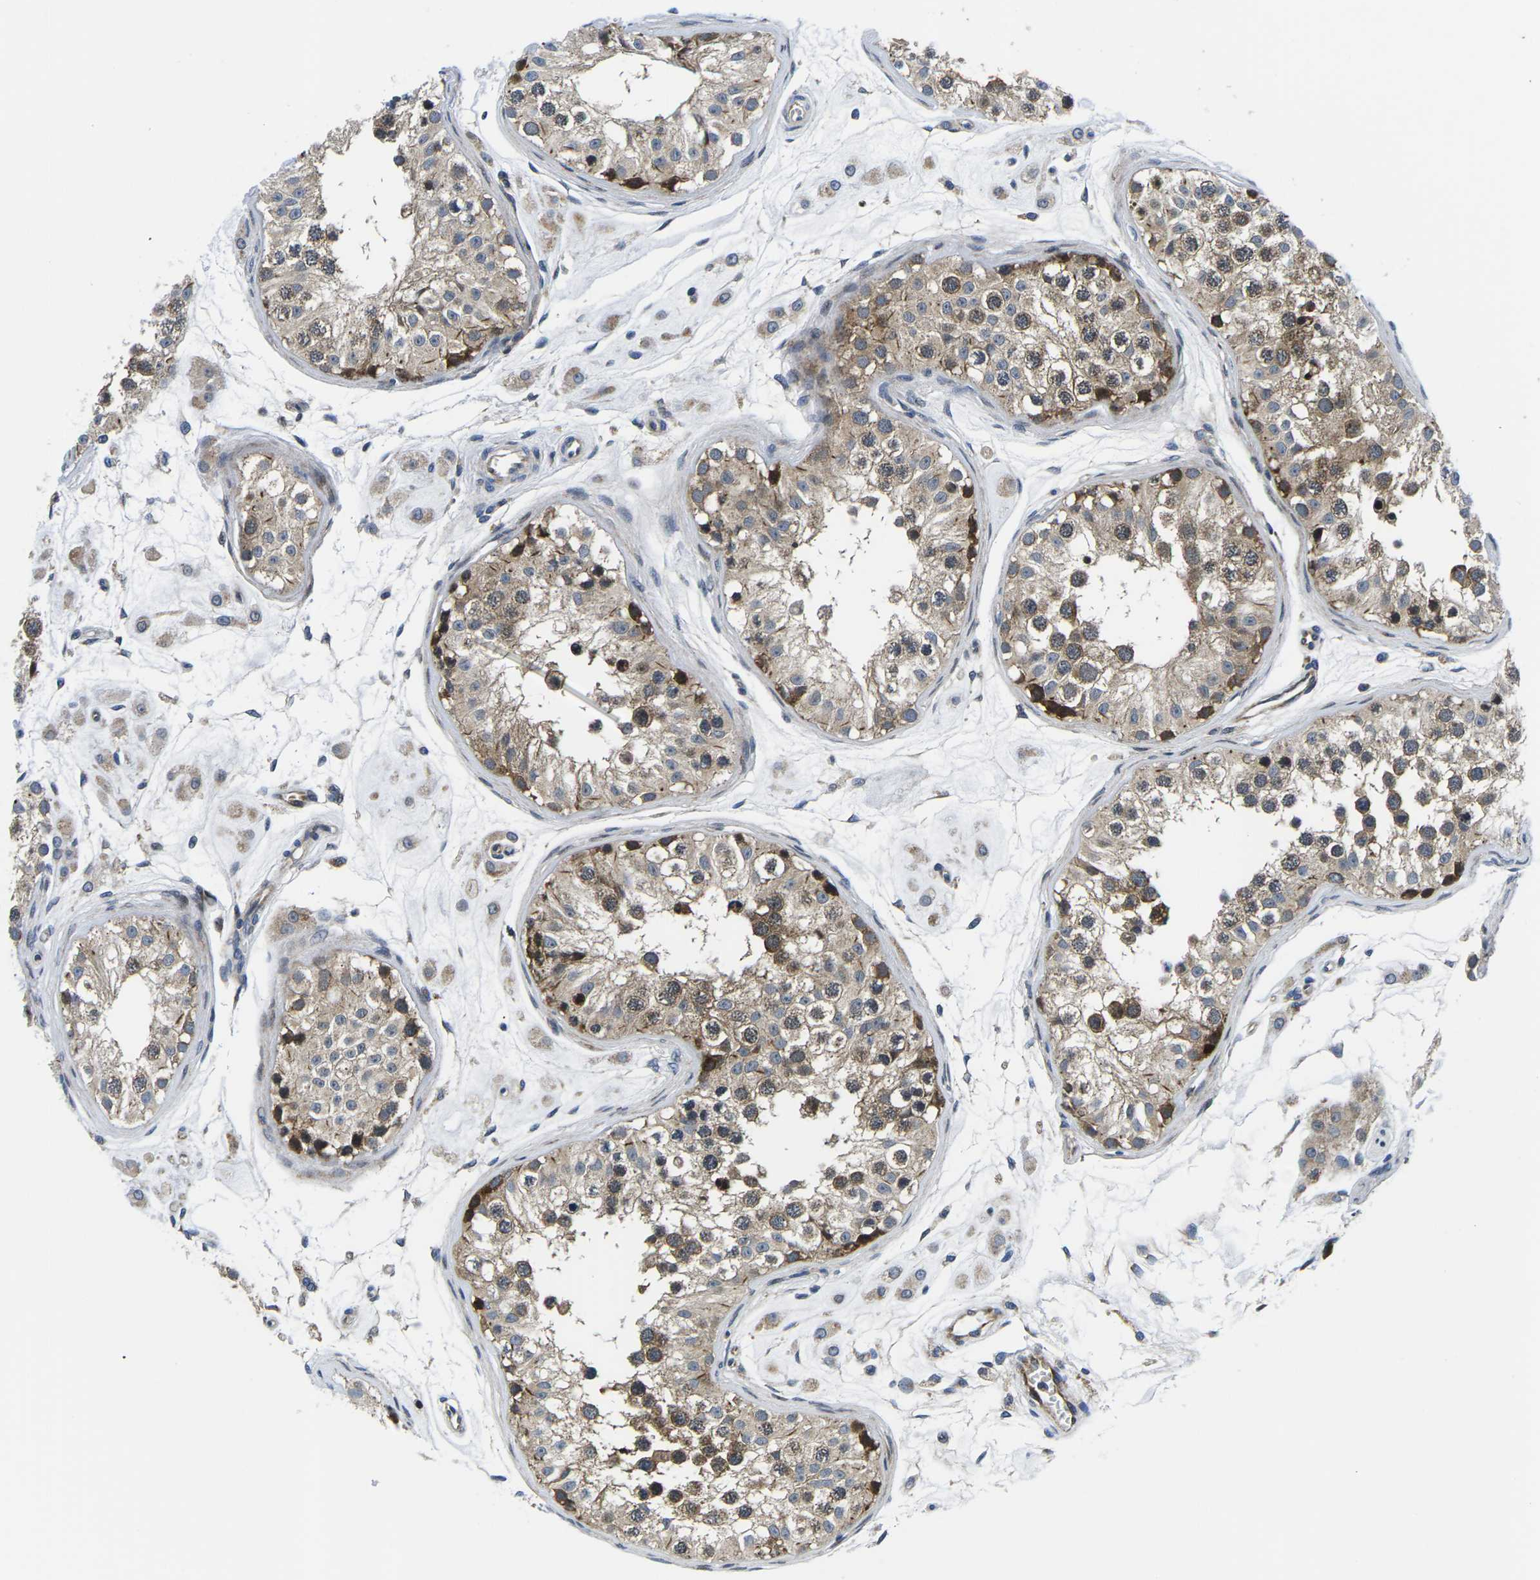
{"staining": {"intensity": "strong", "quantity": "25%-75%", "location": "cytoplasmic/membranous"}, "tissue": "testis", "cell_type": "Cells in seminiferous ducts", "image_type": "normal", "snomed": [{"axis": "morphology", "description": "Normal tissue, NOS"}, {"axis": "morphology", "description": "Adenocarcinoma, metastatic, NOS"}, {"axis": "topography", "description": "Testis"}], "caption": "Cells in seminiferous ducts reveal high levels of strong cytoplasmic/membranous positivity in approximately 25%-75% of cells in unremarkable human testis. (DAB (3,3'-diaminobenzidine) IHC, brown staining for protein, blue staining for nuclei).", "gene": "EIF4E", "patient": {"sex": "male", "age": 26}}